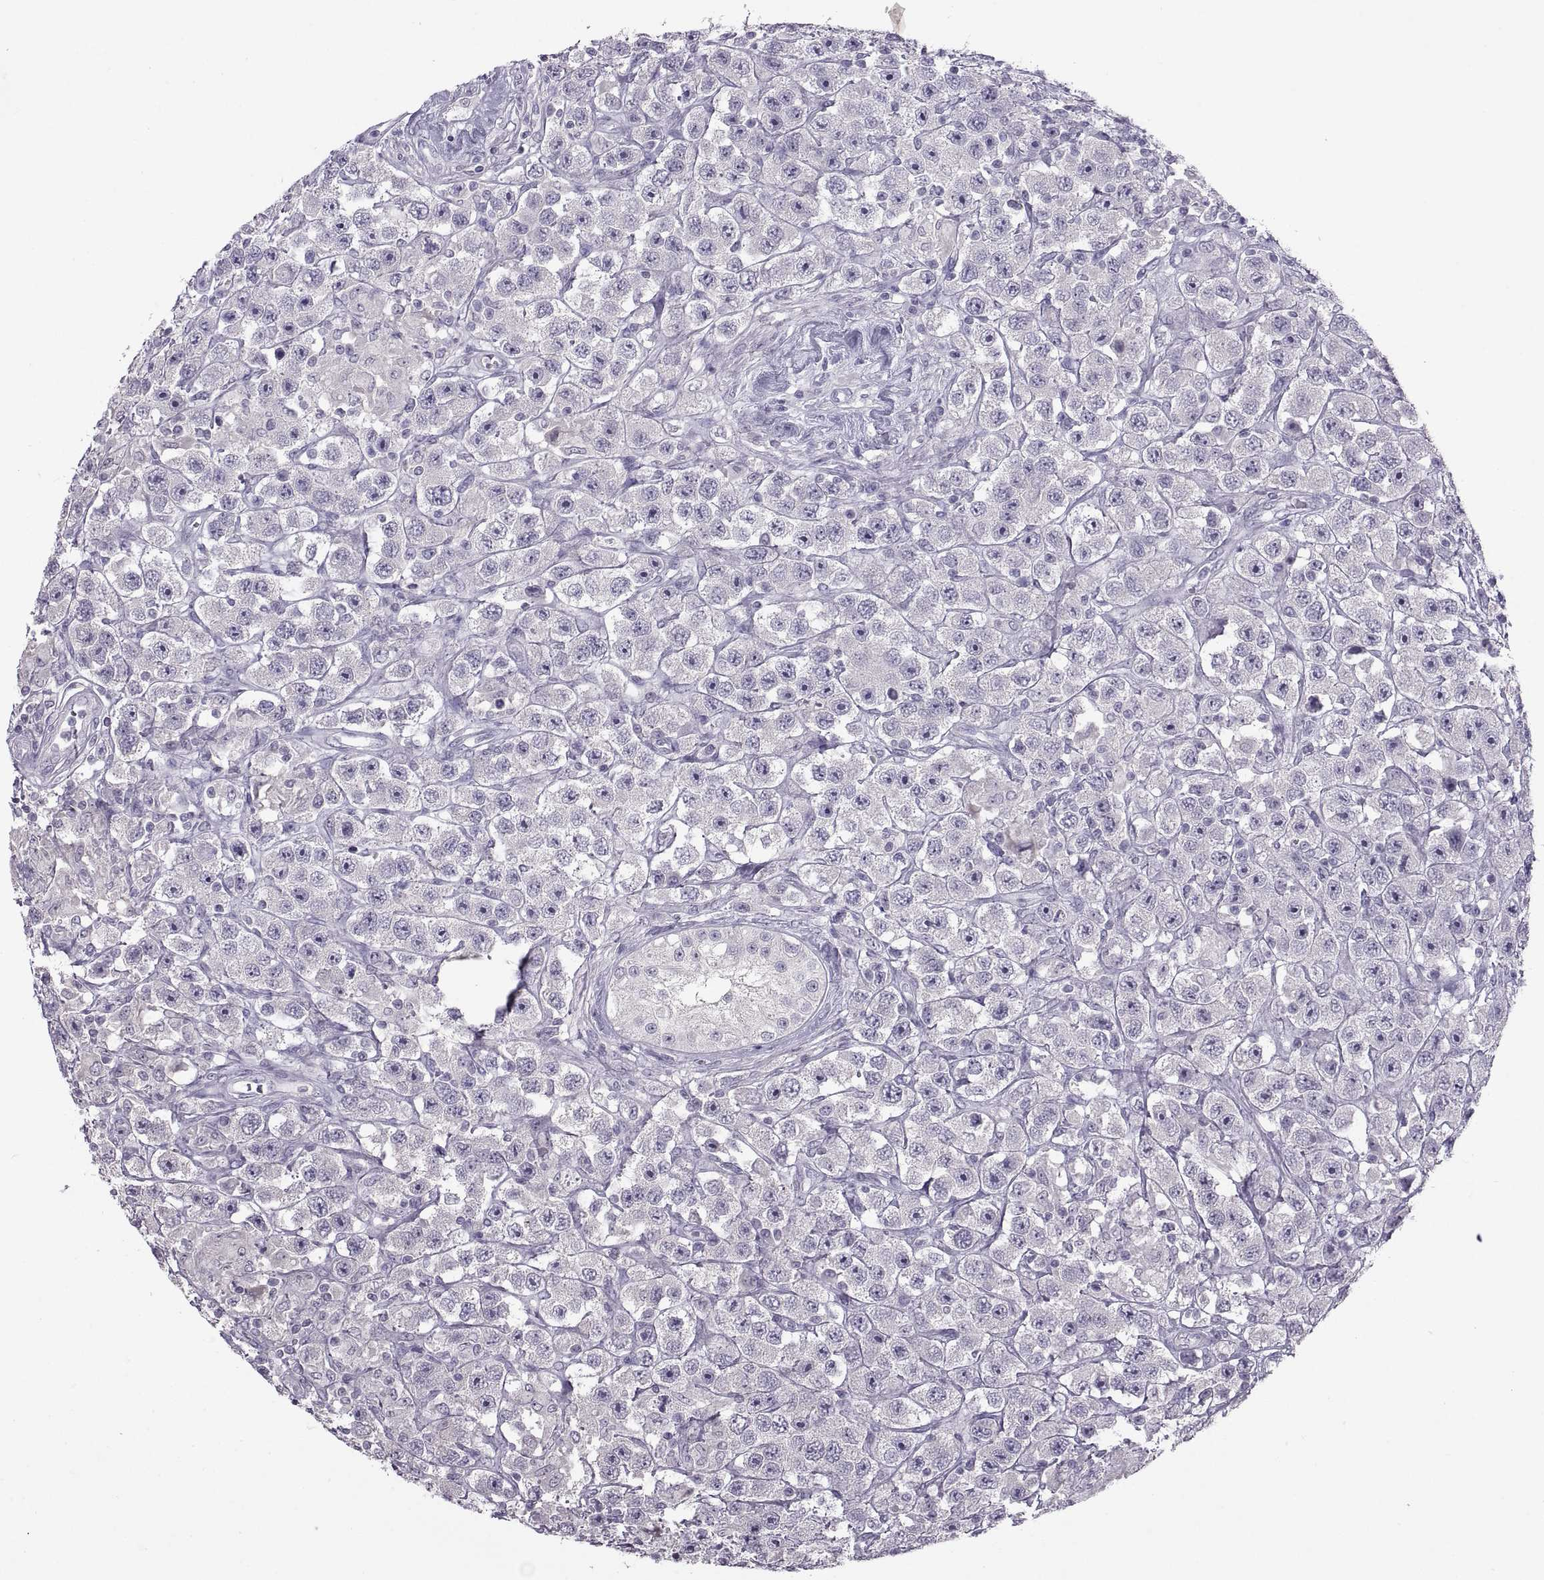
{"staining": {"intensity": "negative", "quantity": "none", "location": "none"}, "tissue": "testis cancer", "cell_type": "Tumor cells", "image_type": "cancer", "snomed": [{"axis": "morphology", "description": "Seminoma, NOS"}, {"axis": "topography", "description": "Testis"}], "caption": "Protein analysis of testis seminoma displays no significant staining in tumor cells.", "gene": "BSPH1", "patient": {"sex": "male", "age": 45}}